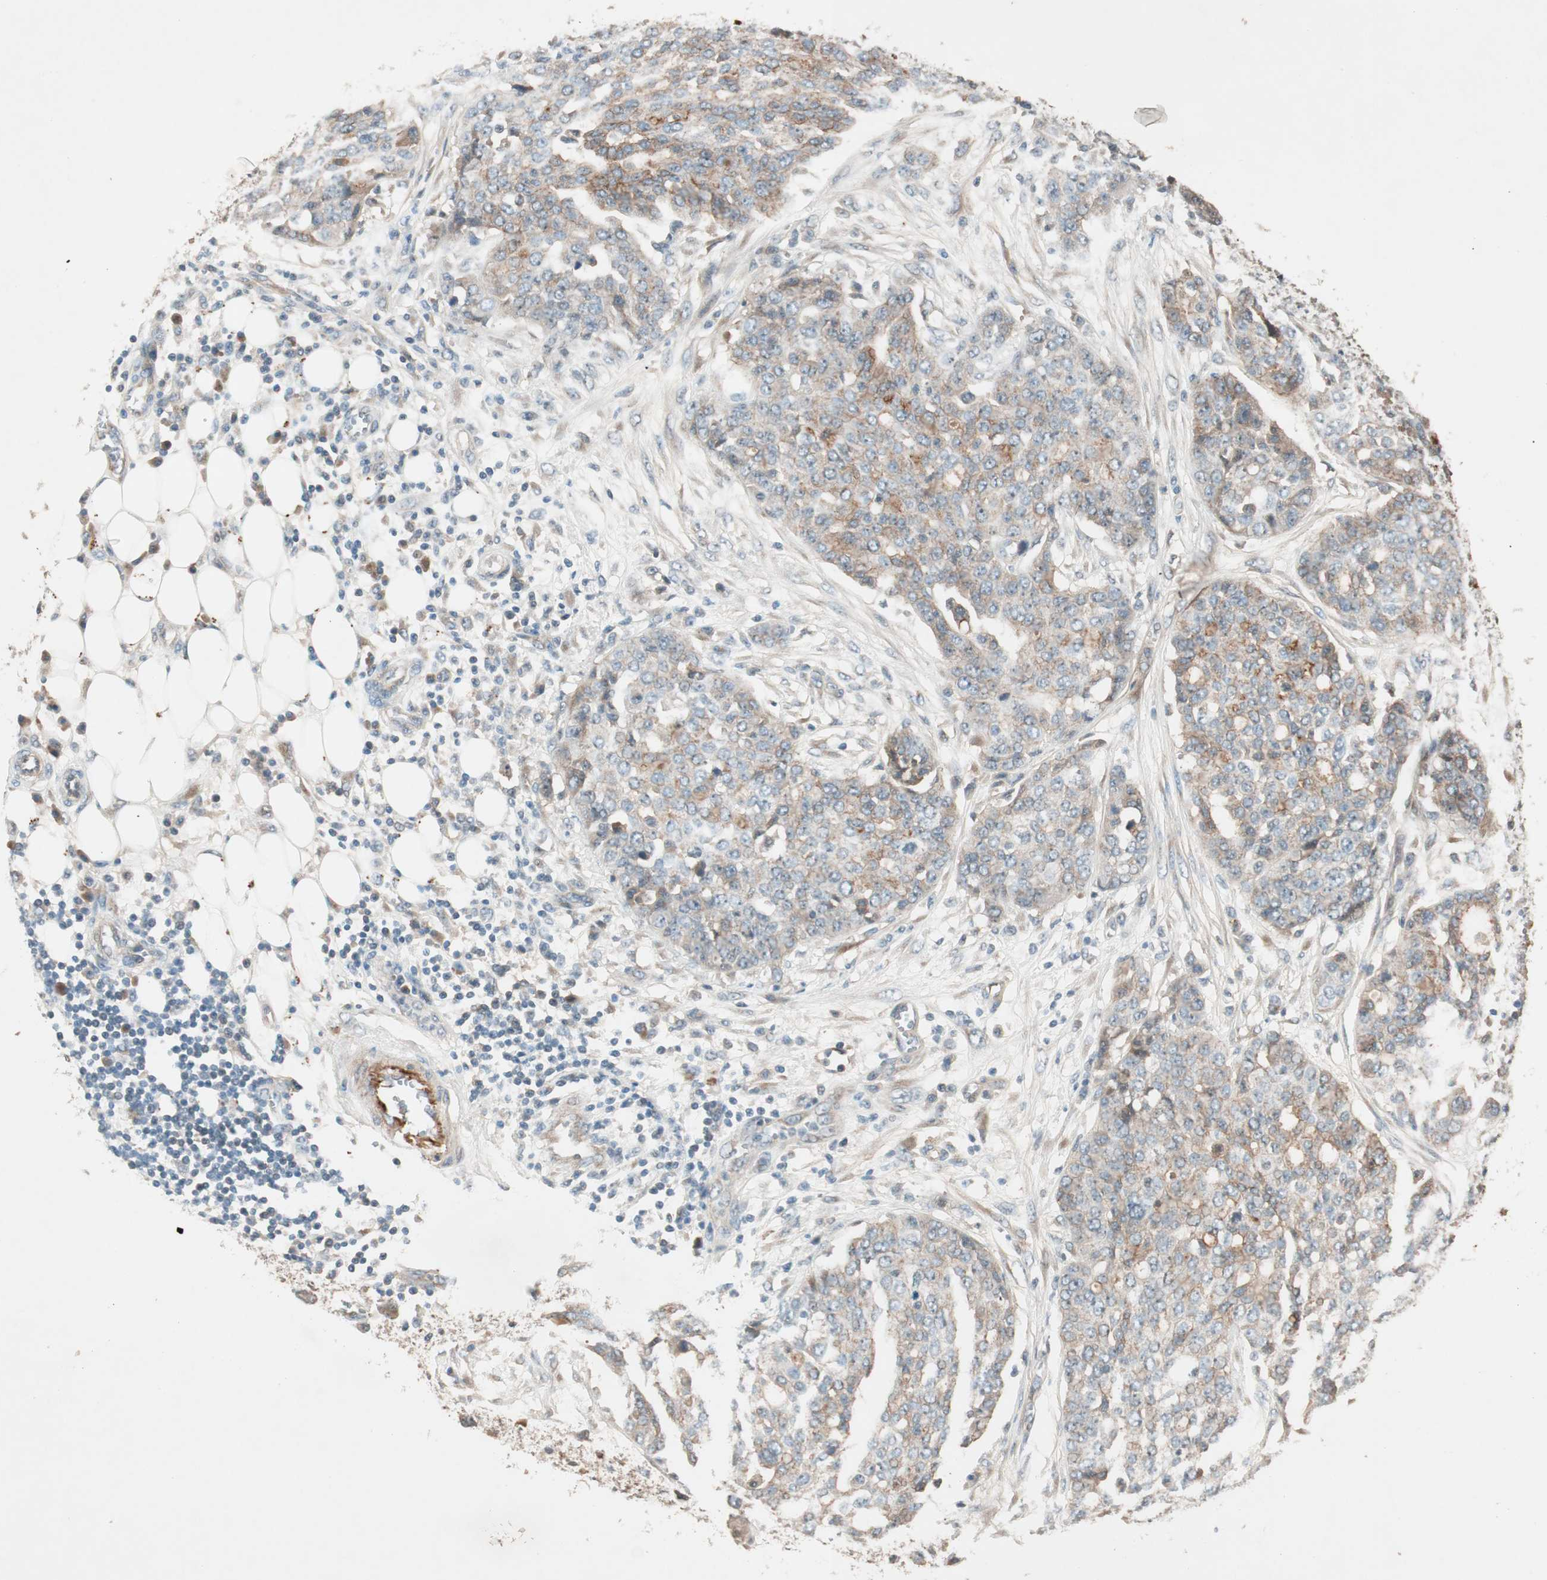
{"staining": {"intensity": "moderate", "quantity": "<25%", "location": "cytoplasmic/membranous"}, "tissue": "ovarian cancer", "cell_type": "Tumor cells", "image_type": "cancer", "snomed": [{"axis": "morphology", "description": "Cystadenocarcinoma, serous, NOS"}, {"axis": "topography", "description": "Soft tissue"}, {"axis": "topography", "description": "Ovary"}], "caption": "Protein positivity by immunohistochemistry displays moderate cytoplasmic/membranous positivity in approximately <25% of tumor cells in ovarian serous cystadenocarcinoma.", "gene": "EPHA6", "patient": {"sex": "female", "age": 57}}